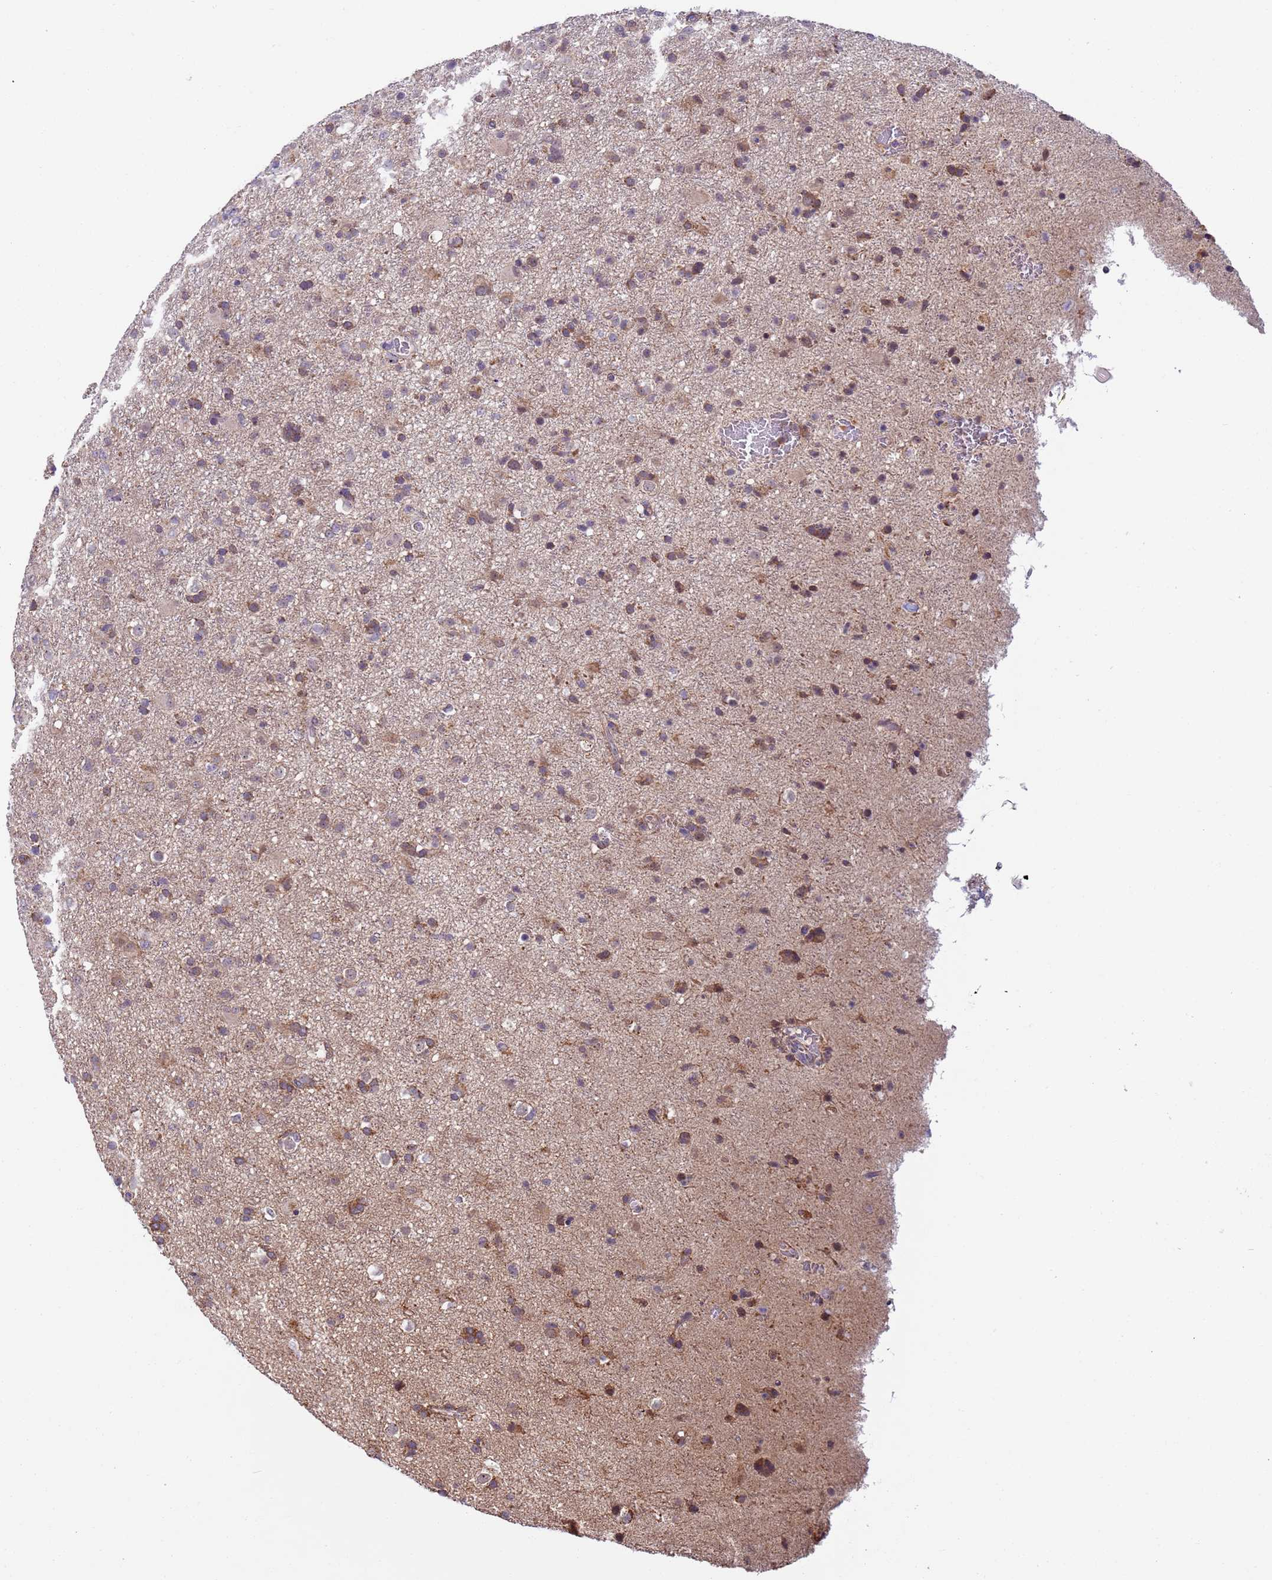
{"staining": {"intensity": "moderate", "quantity": "<25%", "location": "cytoplasmic/membranous"}, "tissue": "glioma", "cell_type": "Tumor cells", "image_type": "cancer", "snomed": [{"axis": "morphology", "description": "Glioma, malignant, Low grade"}, {"axis": "topography", "description": "Brain"}], "caption": "The immunohistochemical stain labels moderate cytoplasmic/membranous positivity in tumor cells of glioma tissue.", "gene": "RAPGEF3", "patient": {"sex": "male", "age": 65}}